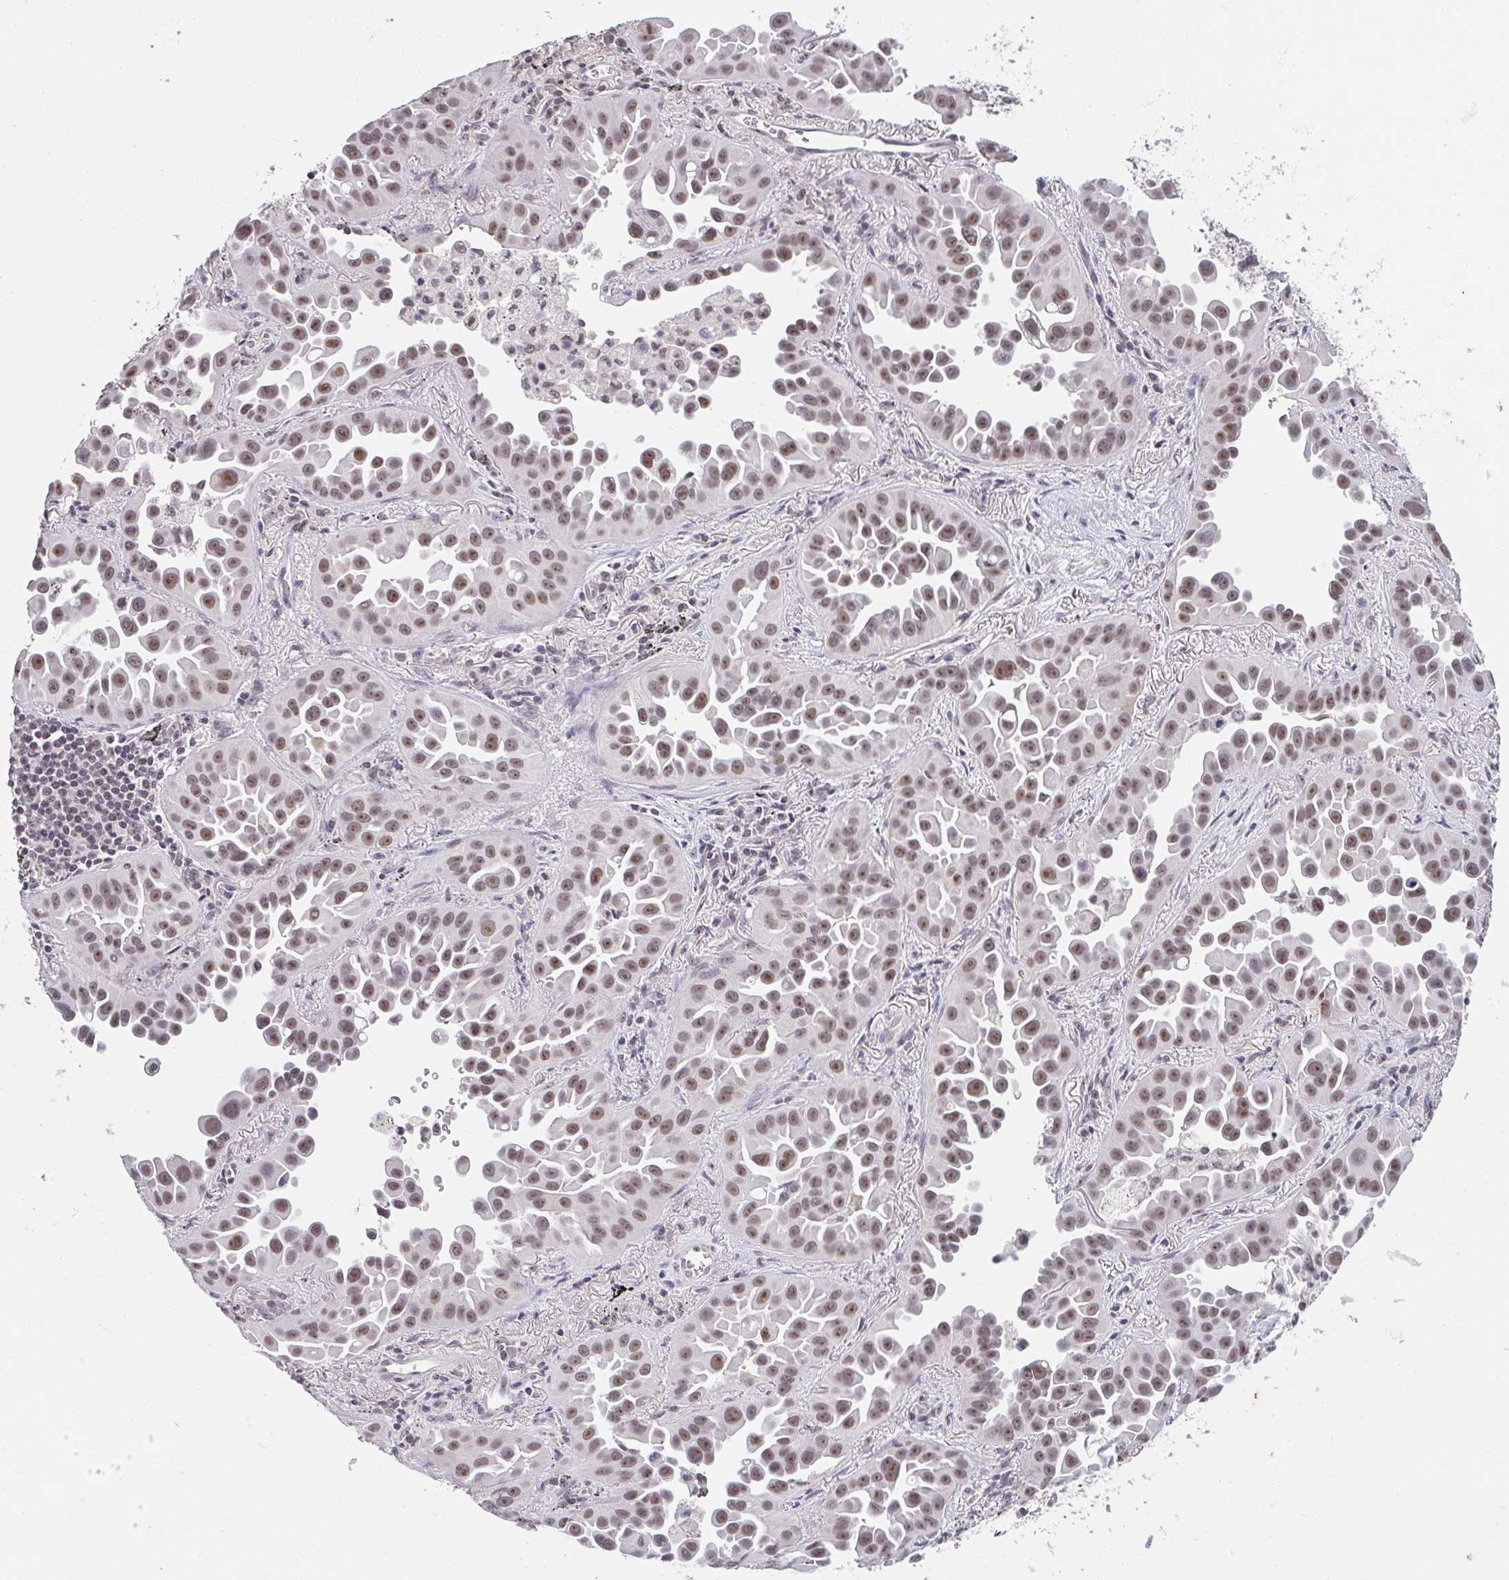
{"staining": {"intensity": "moderate", "quantity": ">75%", "location": "nuclear"}, "tissue": "lung cancer", "cell_type": "Tumor cells", "image_type": "cancer", "snomed": [{"axis": "morphology", "description": "Adenocarcinoma, NOS"}, {"axis": "topography", "description": "Lung"}], "caption": "Protein analysis of adenocarcinoma (lung) tissue exhibits moderate nuclear positivity in about >75% of tumor cells. Using DAB (brown) and hematoxylin (blue) stains, captured at high magnification using brightfield microscopy.", "gene": "DKC1", "patient": {"sex": "male", "age": 68}}